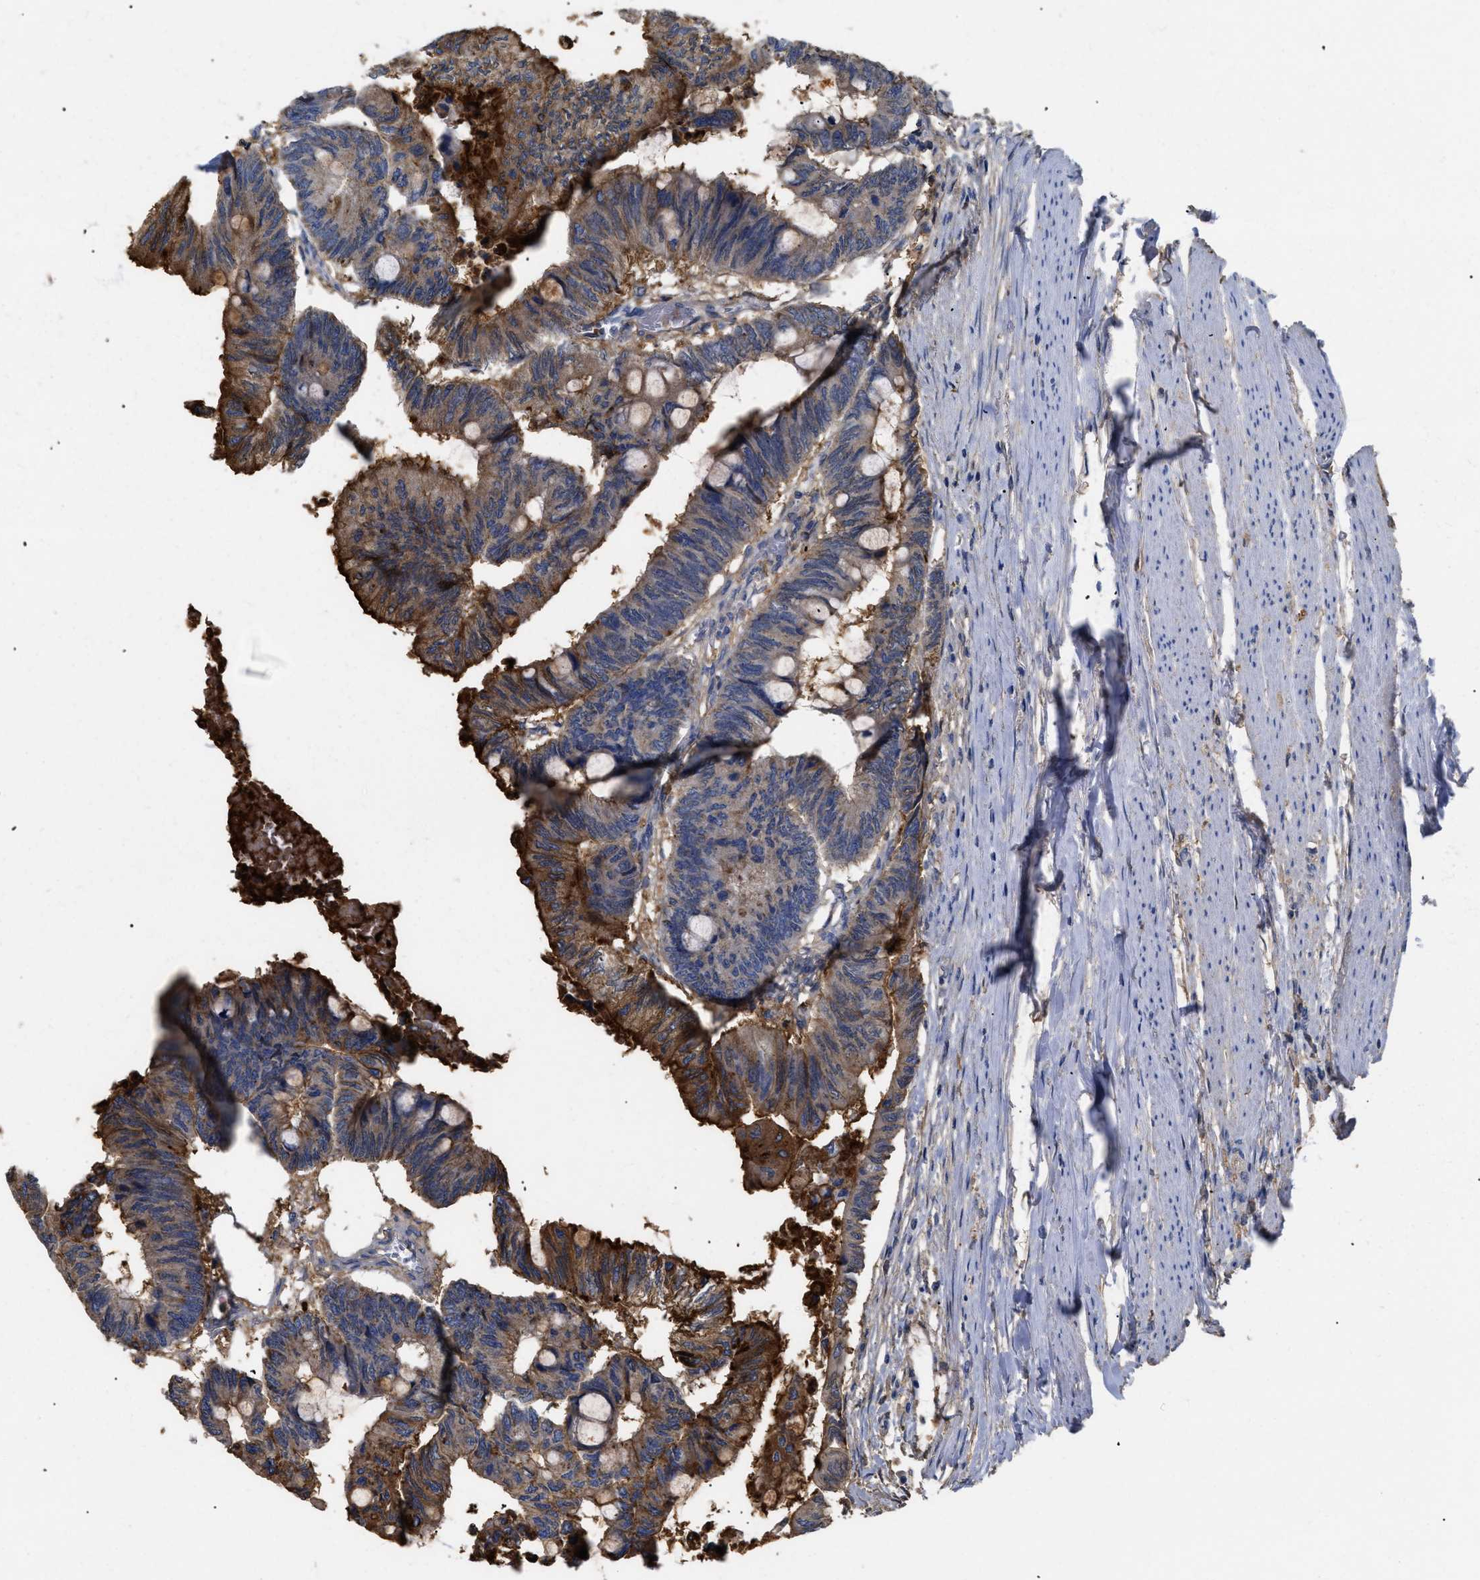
{"staining": {"intensity": "strong", "quantity": "25%-75%", "location": "cytoplasmic/membranous"}, "tissue": "colorectal cancer", "cell_type": "Tumor cells", "image_type": "cancer", "snomed": [{"axis": "morphology", "description": "Normal tissue, NOS"}, {"axis": "morphology", "description": "Adenocarcinoma, NOS"}, {"axis": "topography", "description": "Rectum"}, {"axis": "topography", "description": "Peripheral nerve tissue"}], "caption": "Protein expression analysis of colorectal cancer shows strong cytoplasmic/membranous expression in approximately 25%-75% of tumor cells.", "gene": "ANXA4", "patient": {"sex": "male", "age": 92}}